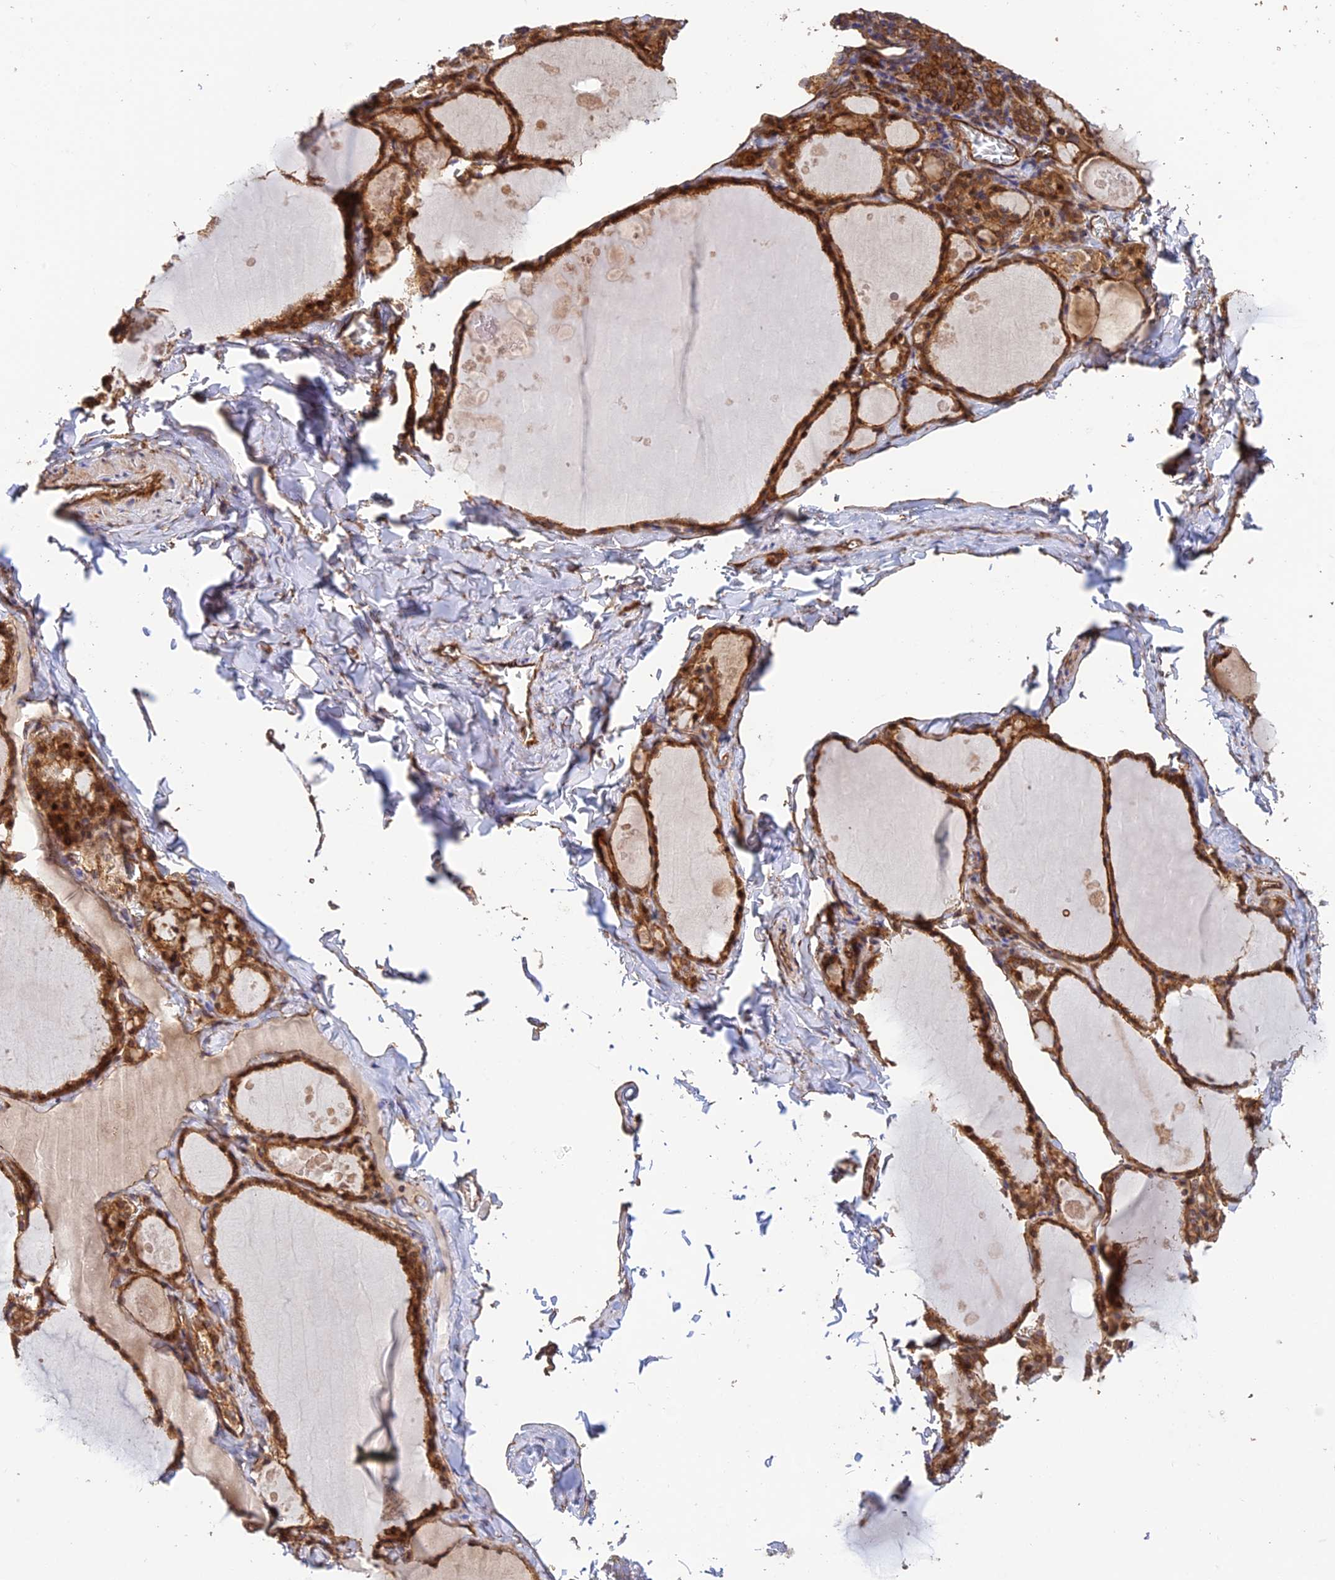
{"staining": {"intensity": "strong", "quantity": ">75%", "location": "cytoplasmic/membranous,nuclear"}, "tissue": "thyroid gland", "cell_type": "Glandular cells", "image_type": "normal", "snomed": [{"axis": "morphology", "description": "Normal tissue, NOS"}, {"axis": "topography", "description": "Thyroid gland"}], "caption": "Immunohistochemical staining of unremarkable thyroid gland shows strong cytoplasmic/membranous,nuclear protein expression in about >75% of glandular cells.", "gene": "HOMER2", "patient": {"sex": "male", "age": 56}}